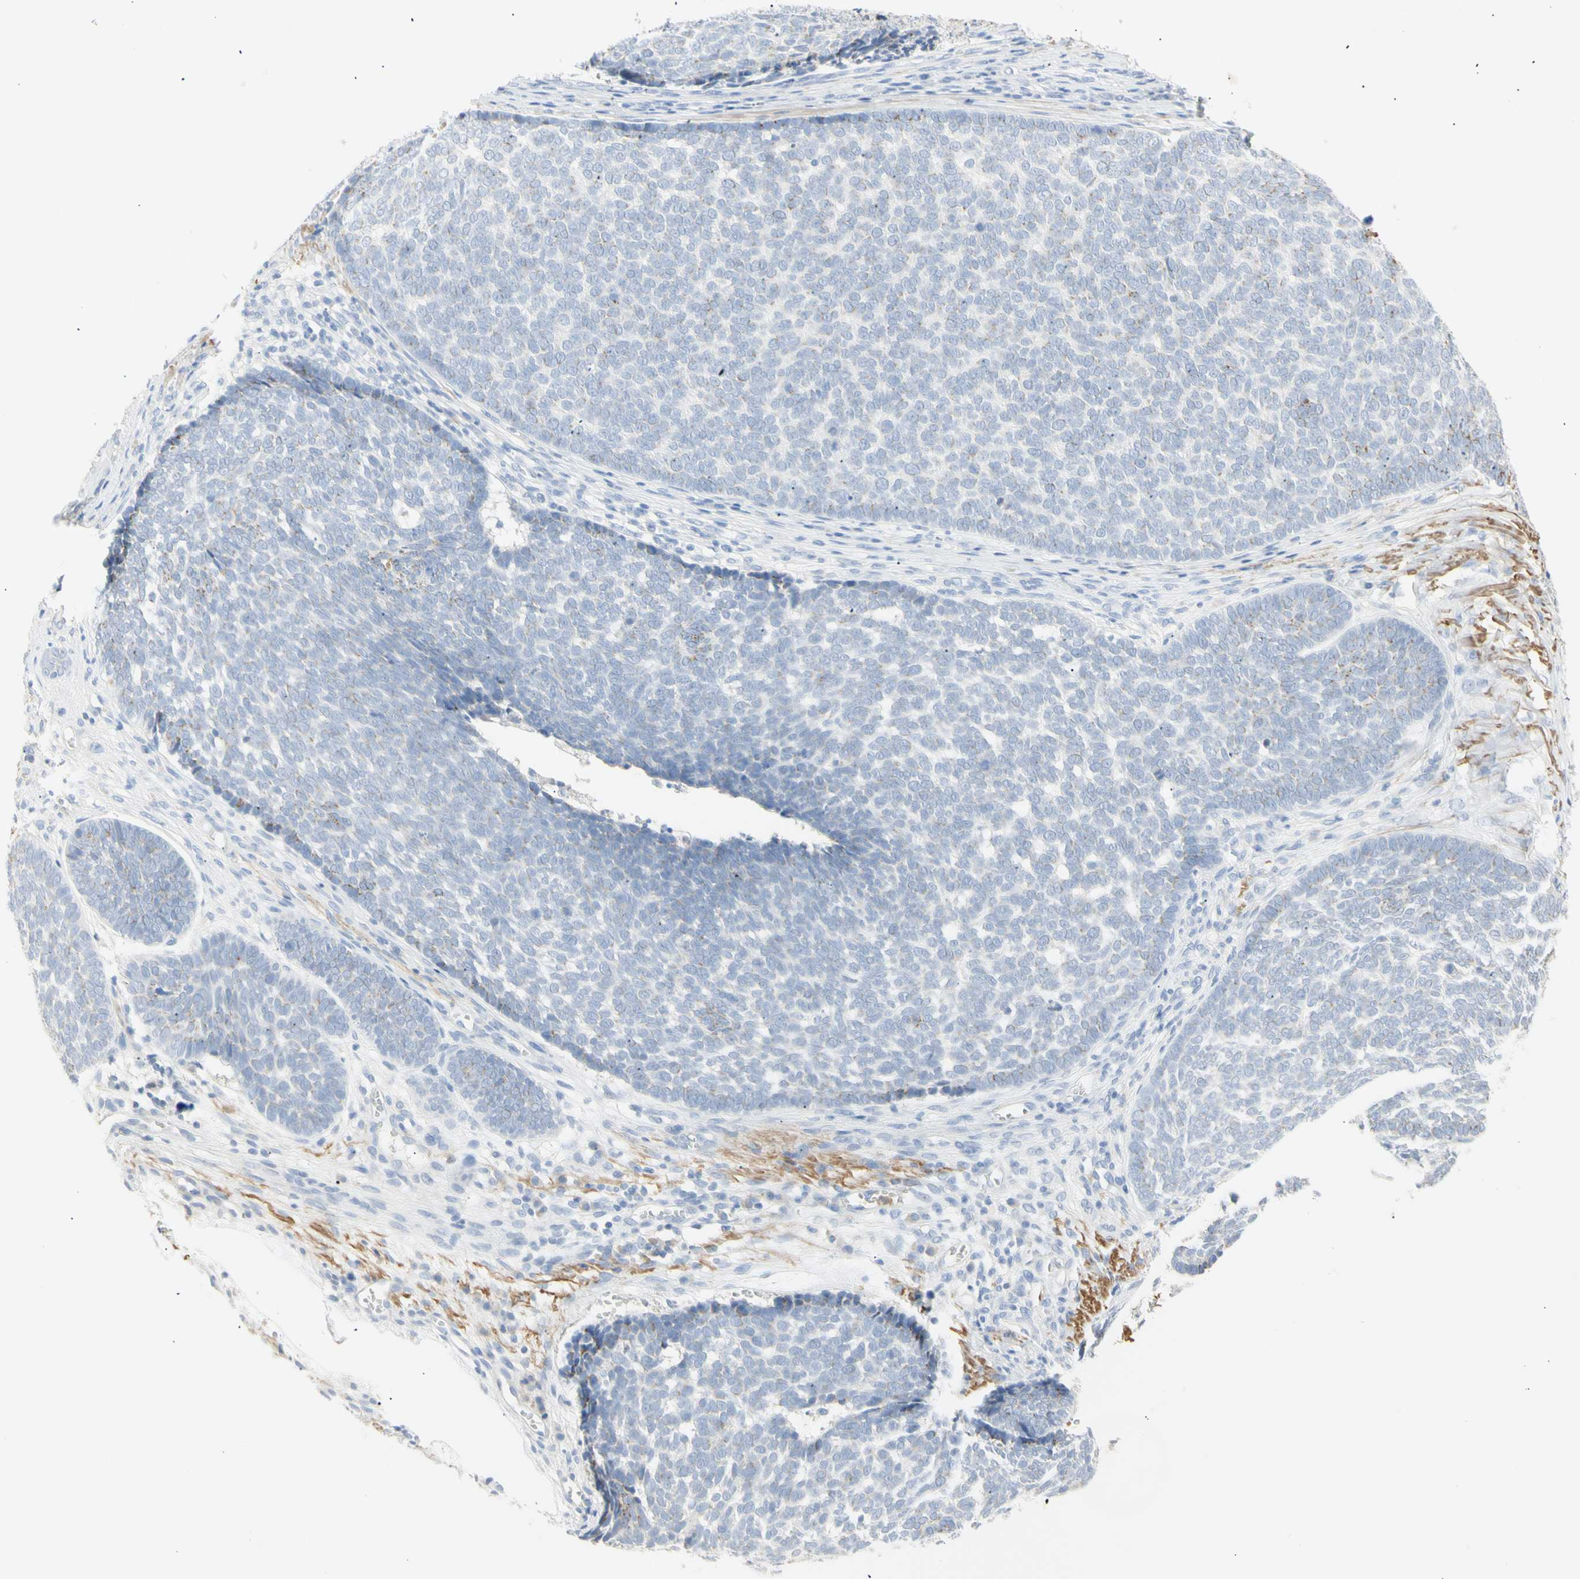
{"staining": {"intensity": "negative", "quantity": "none", "location": "none"}, "tissue": "skin cancer", "cell_type": "Tumor cells", "image_type": "cancer", "snomed": [{"axis": "morphology", "description": "Basal cell carcinoma"}, {"axis": "topography", "description": "Skin"}], "caption": "Immunohistochemistry image of human basal cell carcinoma (skin) stained for a protein (brown), which demonstrates no staining in tumor cells.", "gene": "B4GALNT3", "patient": {"sex": "male", "age": 84}}